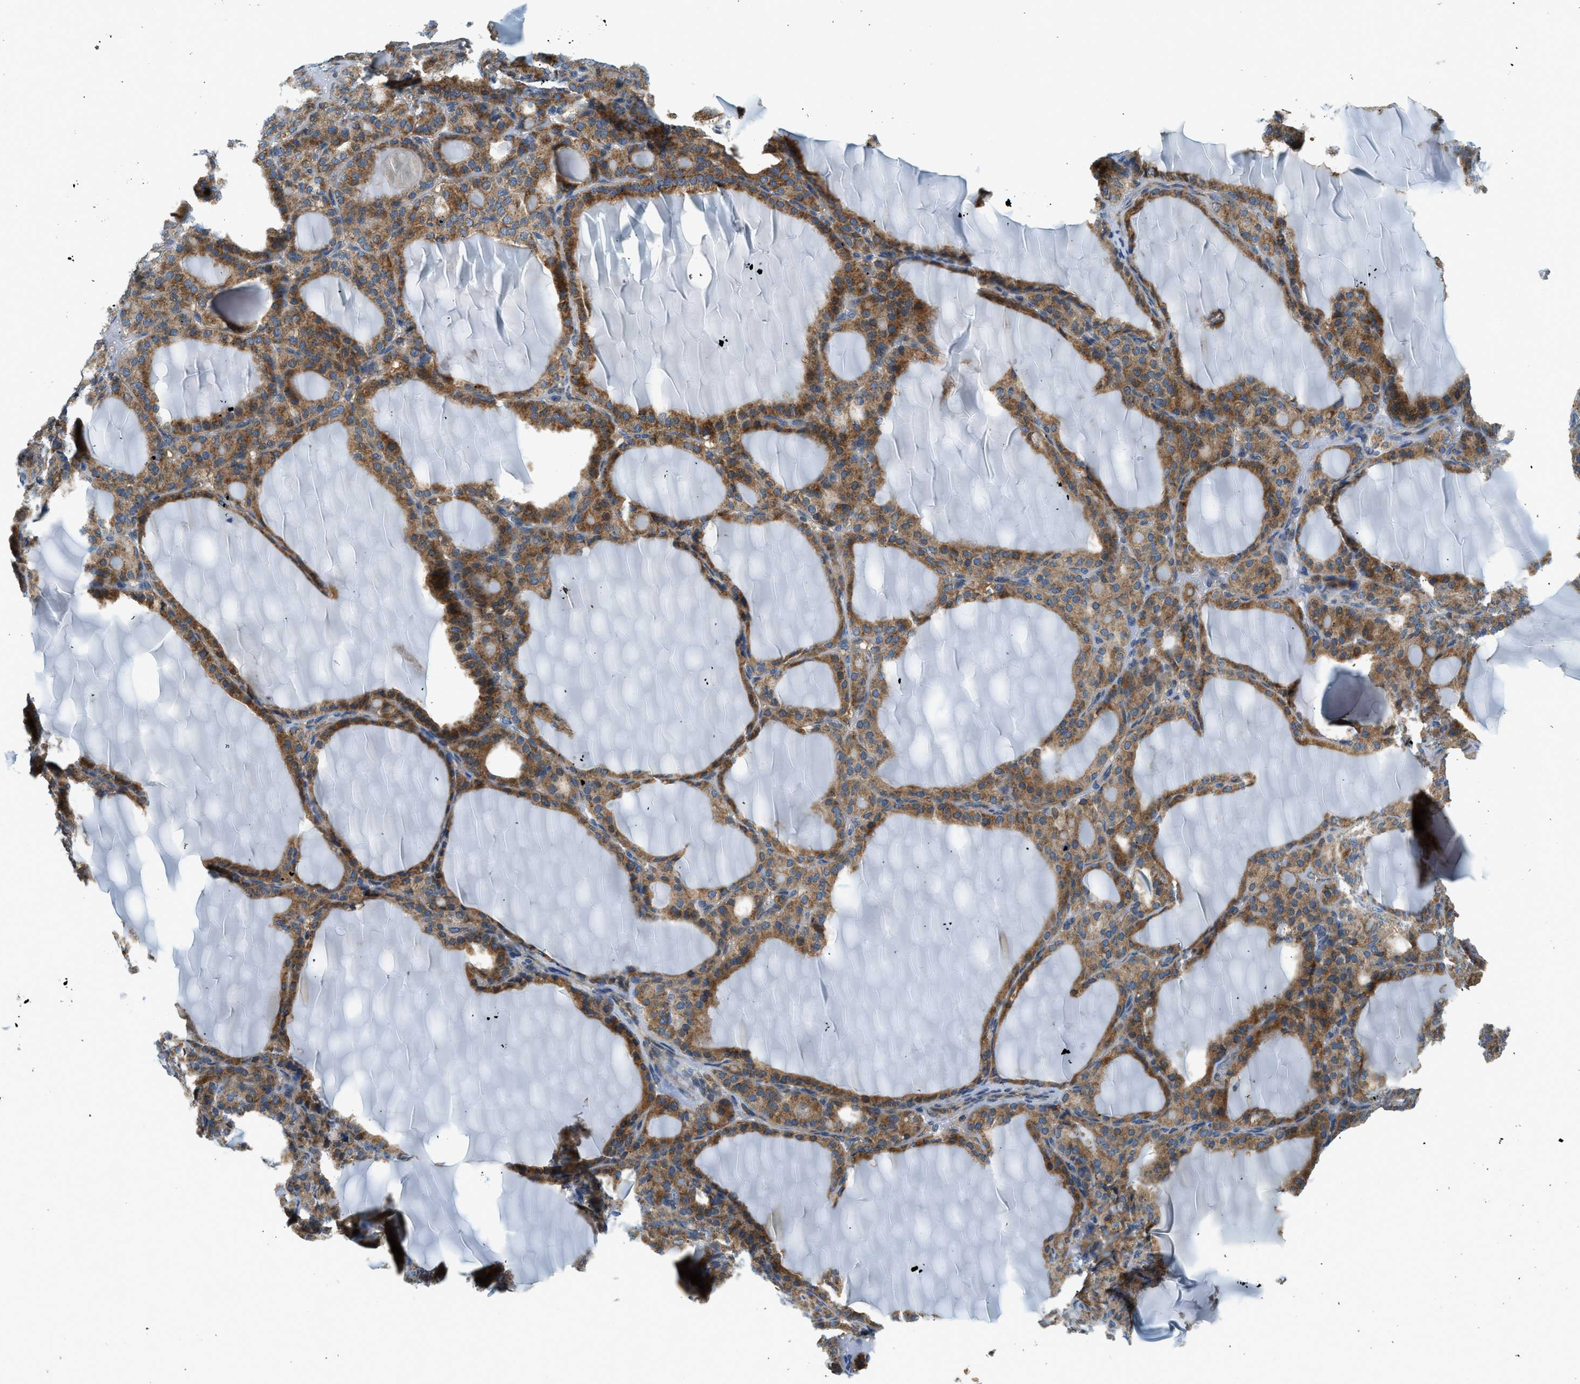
{"staining": {"intensity": "moderate", "quantity": ">75%", "location": "cytoplasmic/membranous"}, "tissue": "thyroid gland", "cell_type": "Glandular cells", "image_type": "normal", "snomed": [{"axis": "morphology", "description": "Normal tissue, NOS"}, {"axis": "topography", "description": "Thyroid gland"}], "caption": "Immunohistochemical staining of normal human thyroid gland displays moderate cytoplasmic/membranous protein expression in about >75% of glandular cells.", "gene": "KCNK1", "patient": {"sex": "female", "age": 28}}